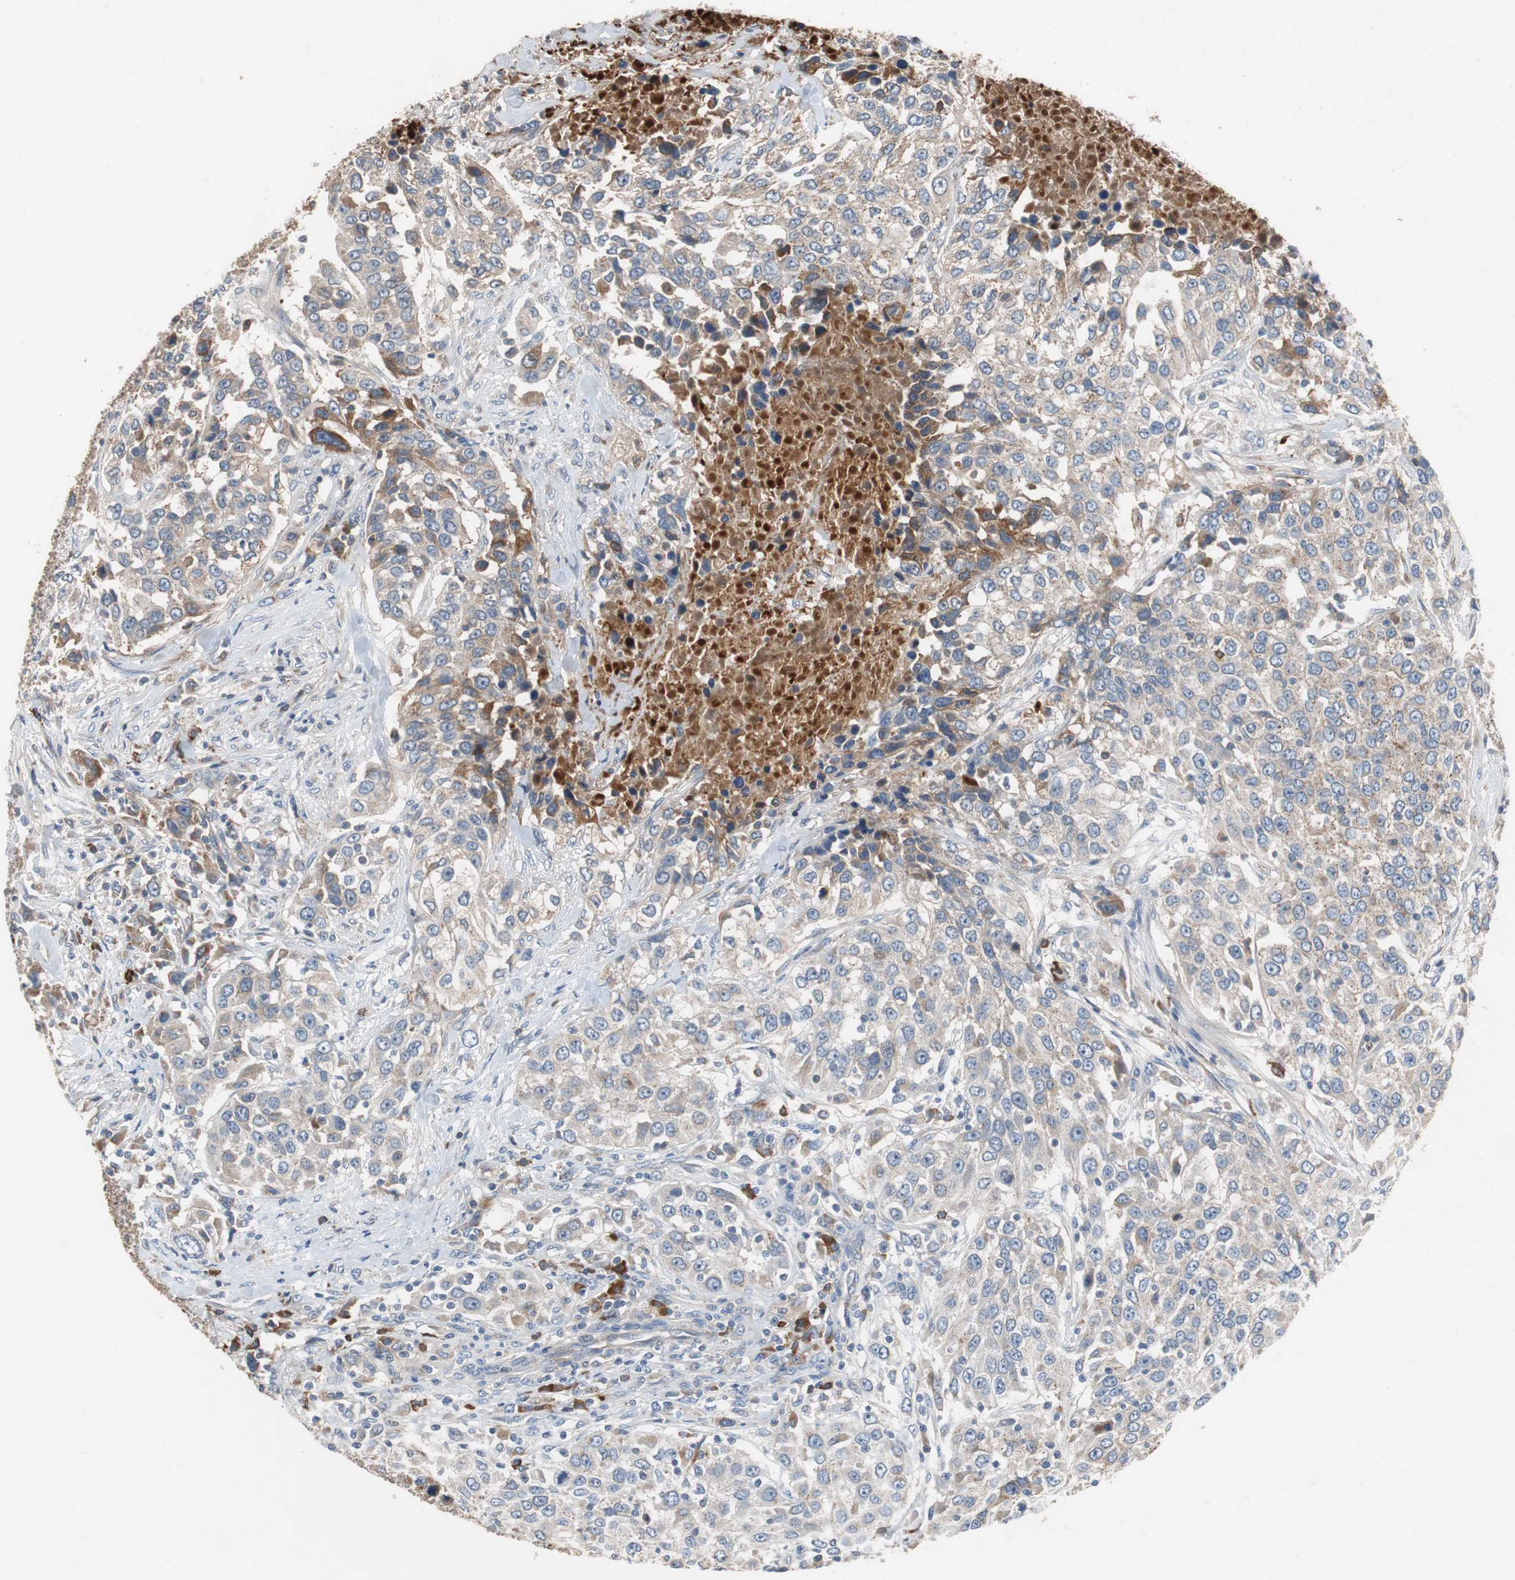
{"staining": {"intensity": "weak", "quantity": "25%-75%", "location": "cytoplasmic/membranous"}, "tissue": "urothelial cancer", "cell_type": "Tumor cells", "image_type": "cancer", "snomed": [{"axis": "morphology", "description": "Urothelial carcinoma, High grade"}, {"axis": "topography", "description": "Urinary bladder"}], "caption": "This image shows immunohistochemistry (IHC) staining of human high-grade urothelial carcinoma, with low weak cytoplasmic/membranous expression in approximately 25%-75% of tumor cells.", "gene": "SORT1", "patient": {"sex": "female", "age": 80}}